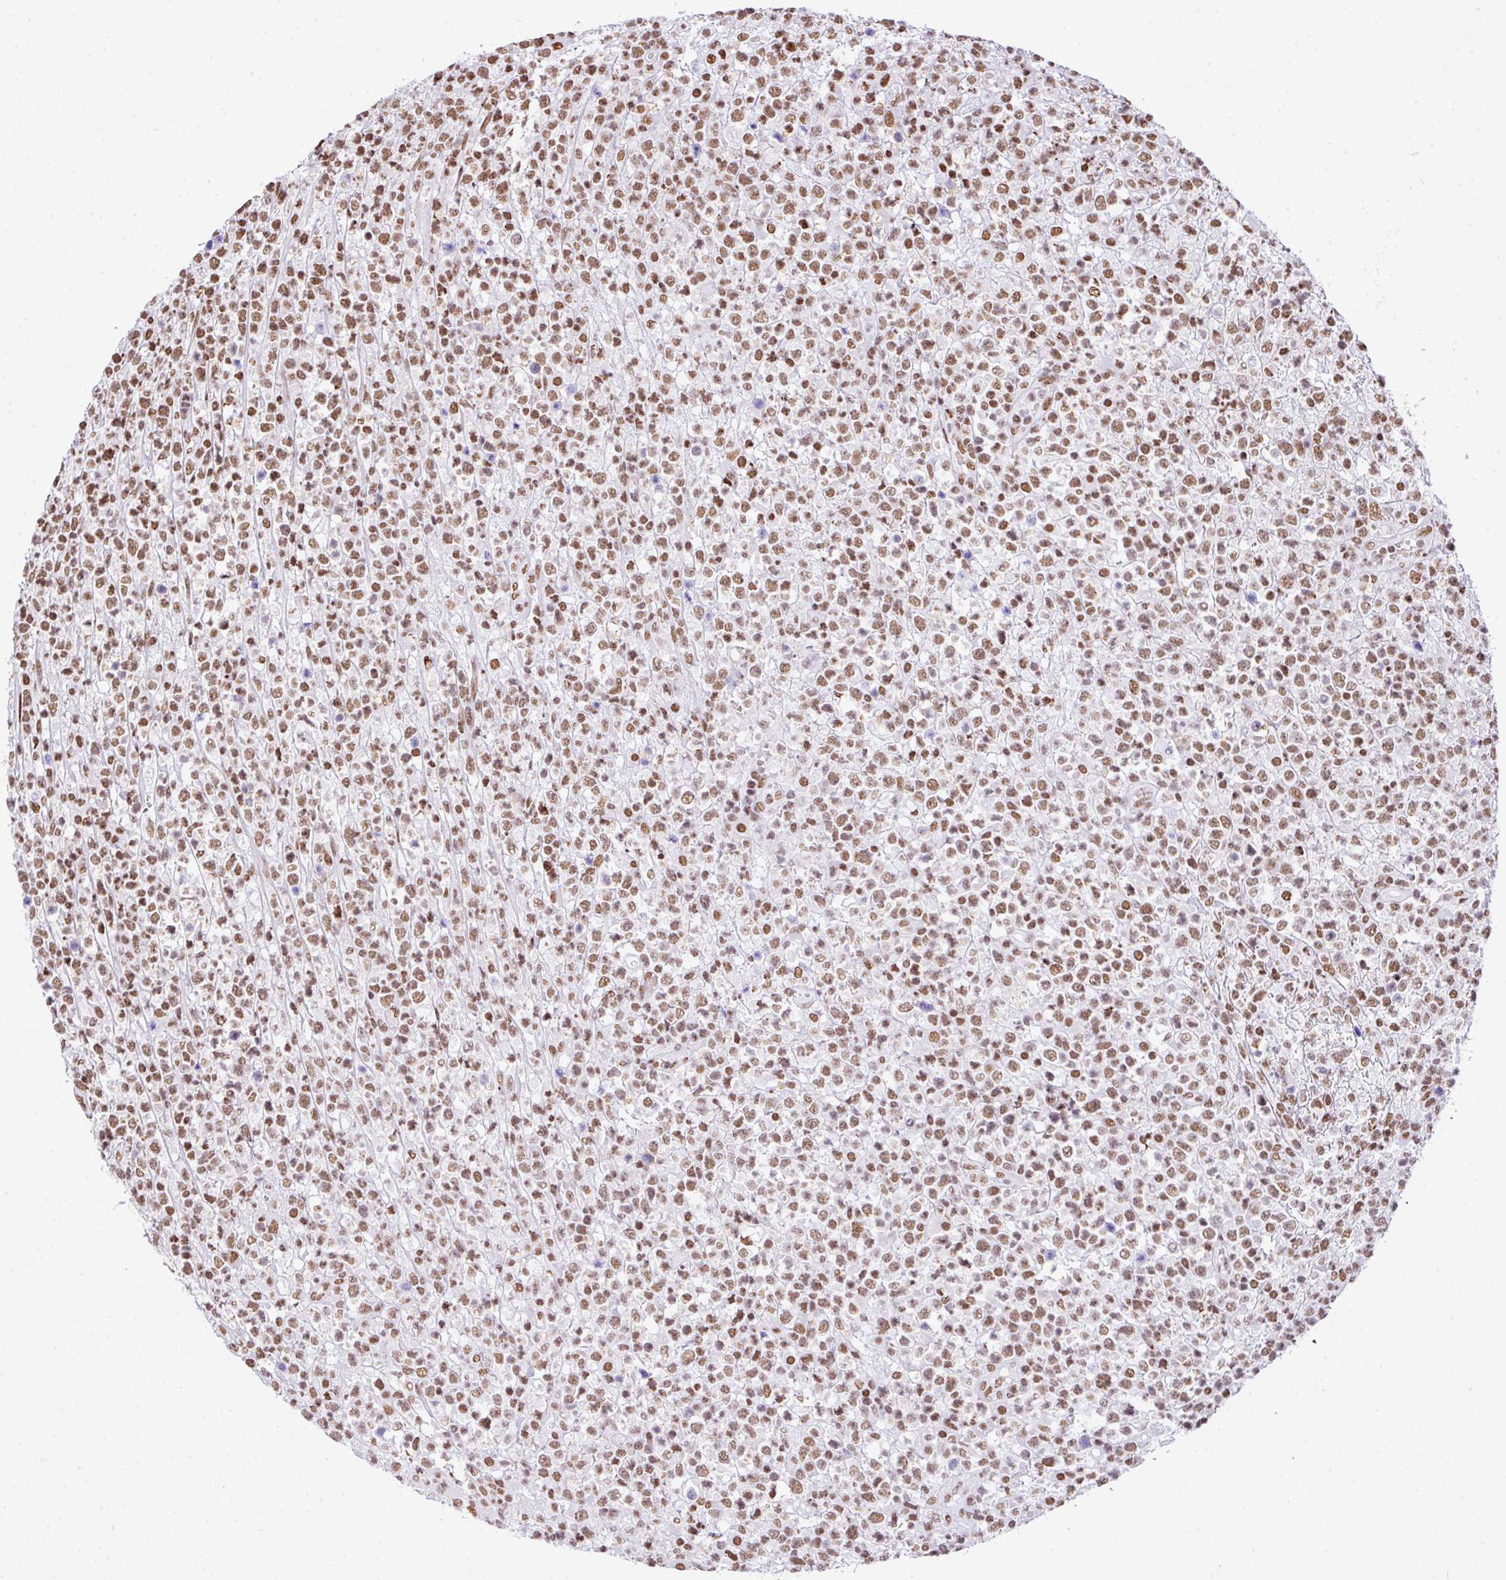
{"staining": {"intensity": "moderate", "quantity": ">75%", "location": "nuclear"}, "tissue": "lymphoma", "cell_type": "Tumor cells", "image_type": "cancer", "snomed": [{"axis": "morphology", "description": "Malignant lymphoma, non-Hodgkin's type, High grade"}, {"axis": "topography", "description": "Colon"}], "caption": "A brown stain shows moderate nuclear staining of a protein in malignant lymphoma, non-Hodgkin's type (high-grade) tumor cells. (DAB (3,3'-diaminobenzidine) IHC, brown staining for protein, blue staining for nuclei).", "gene": "RARG", "patient": {"sex": "female", "age": 53}}